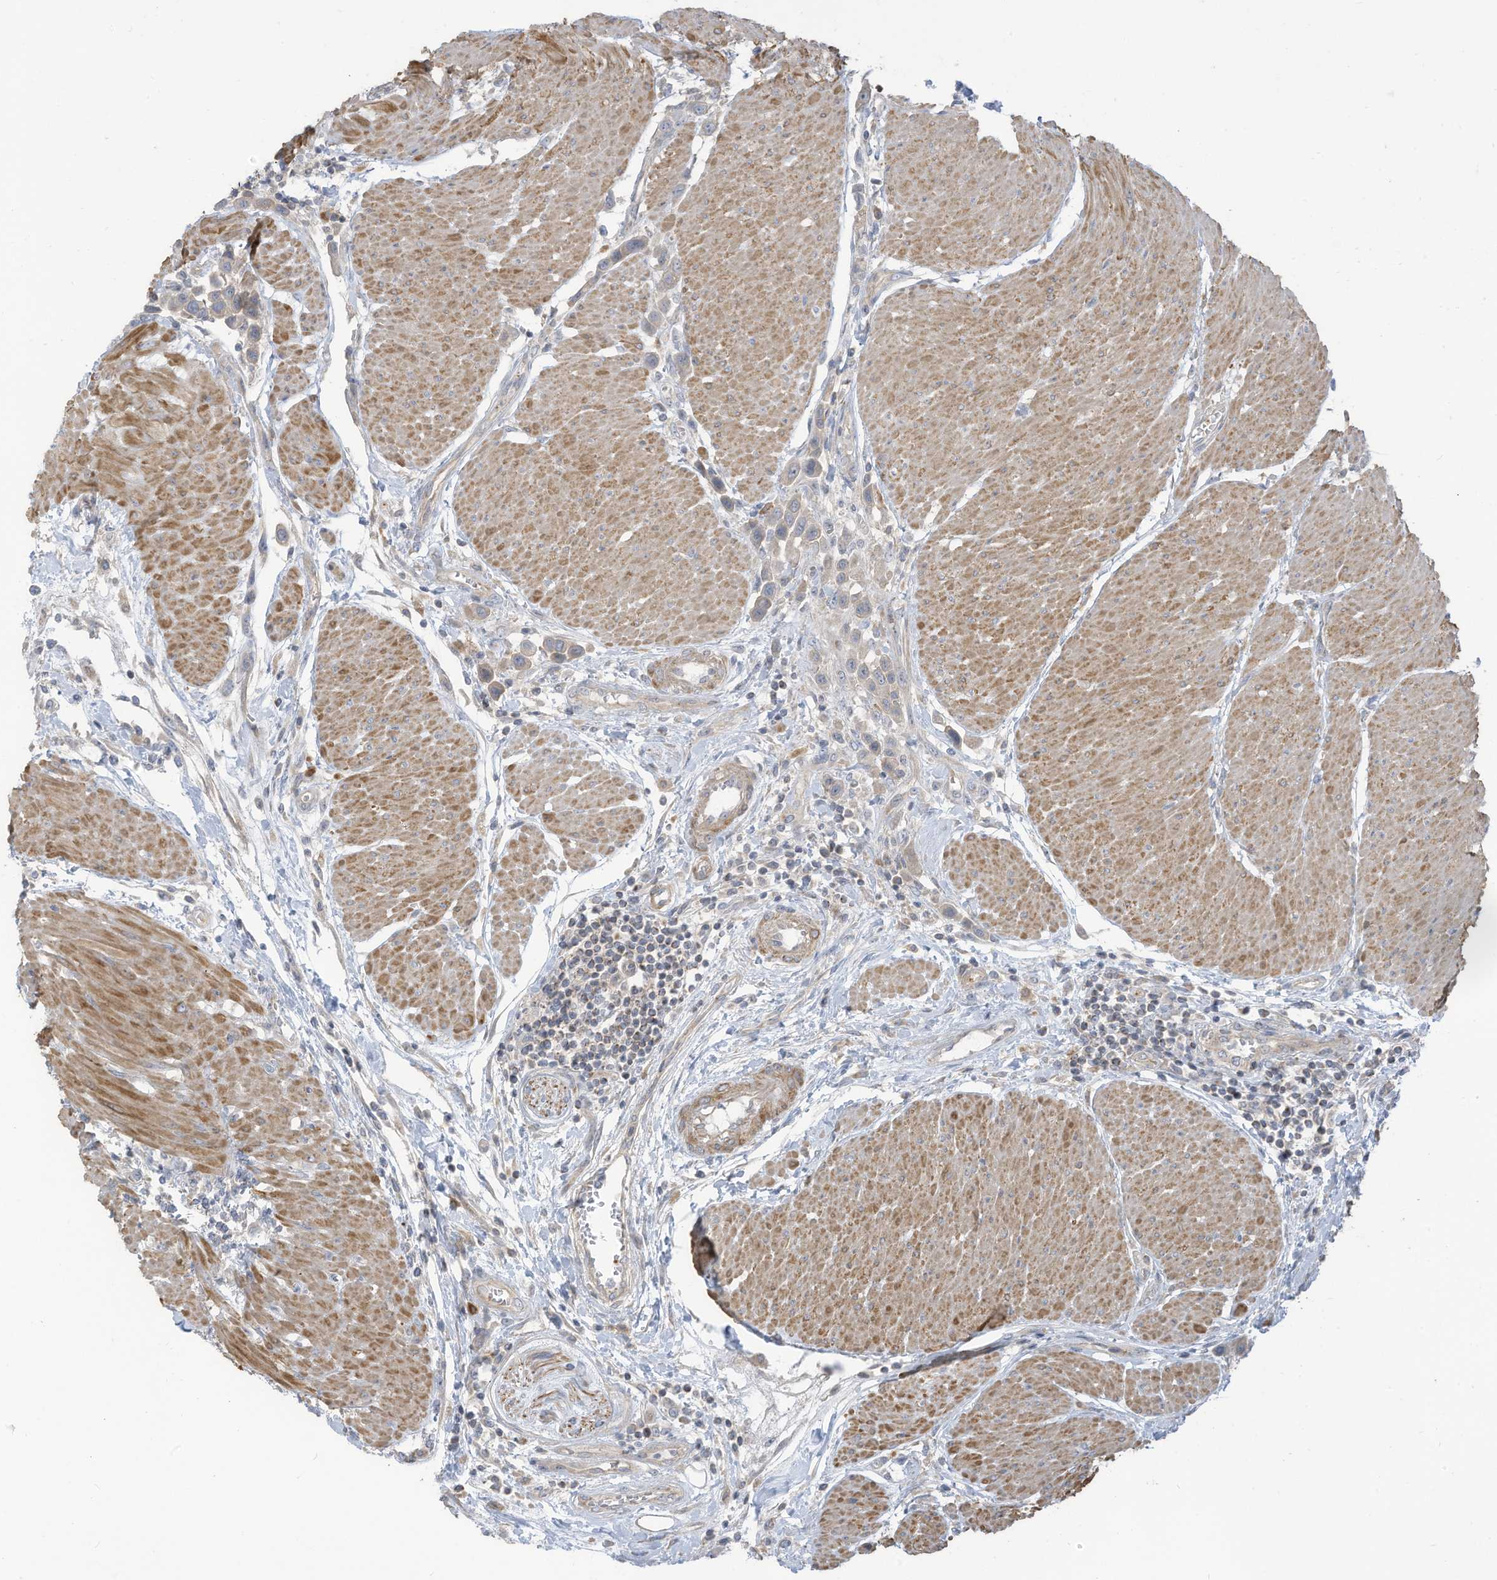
{"staining": {"intensity": "negative", "quantity": "none", "location": "none"}, "tissue": "urothelial cancer", "cell_type": "Tumor cells", "image_type": "cancer", "snomed": [{"axis": "morphology", "description": "Urothelial carcinoma, High grade"}, {"axis": "topography", "description": "Urinary bladder"}], "caption": "The immunohistochemistry micrograph has no significant positivity in tumor cells of urothelial carcinoma (high-grade) tissue.", "gene": "GTPBP2", "patient": {"sex": "male", "age": 50}}